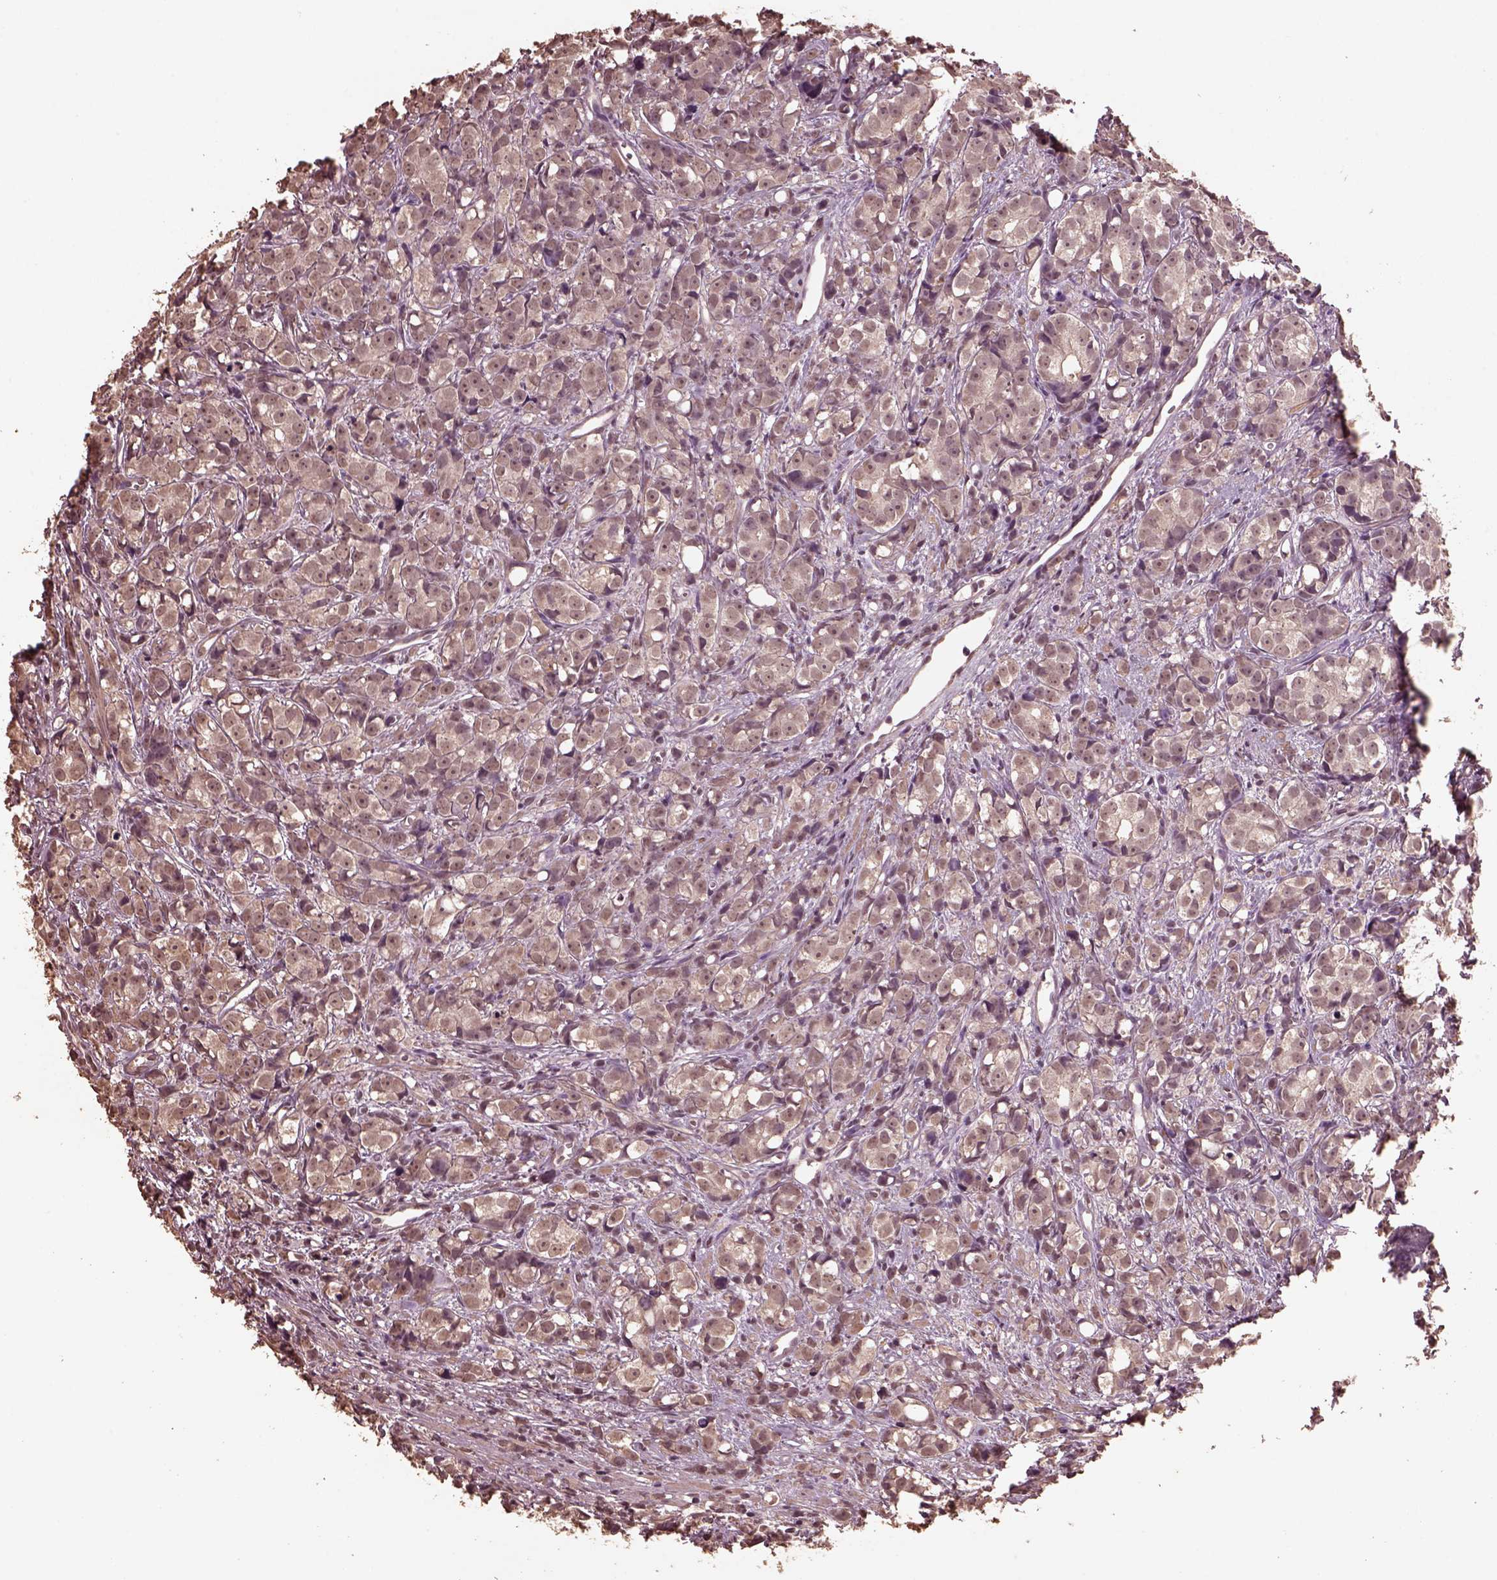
{"staining": {"intensity": "weak", "quantity": "<25%", "location": "cytoplasmic/membranous"}, "tissue": "prostate cancer", "cell_type": "Tumor cells", "image_type": "cancer", "snomed": [{"axis": "morphology", "description": "Adenocarcinoma, High grade"}, {"axis": "topography", "description": "Prostate"}], "caption": "There is no significant positivity in tumor cells of prostate high-grade adenocarcinoma. The staining is performed using DAB (3,3'-diaminobenzidine) brown chromogen with nuclei counter-stained in using hematoxylin.", "gene": "CPT1C", "patient": {"sex": "male", "age": 77}}